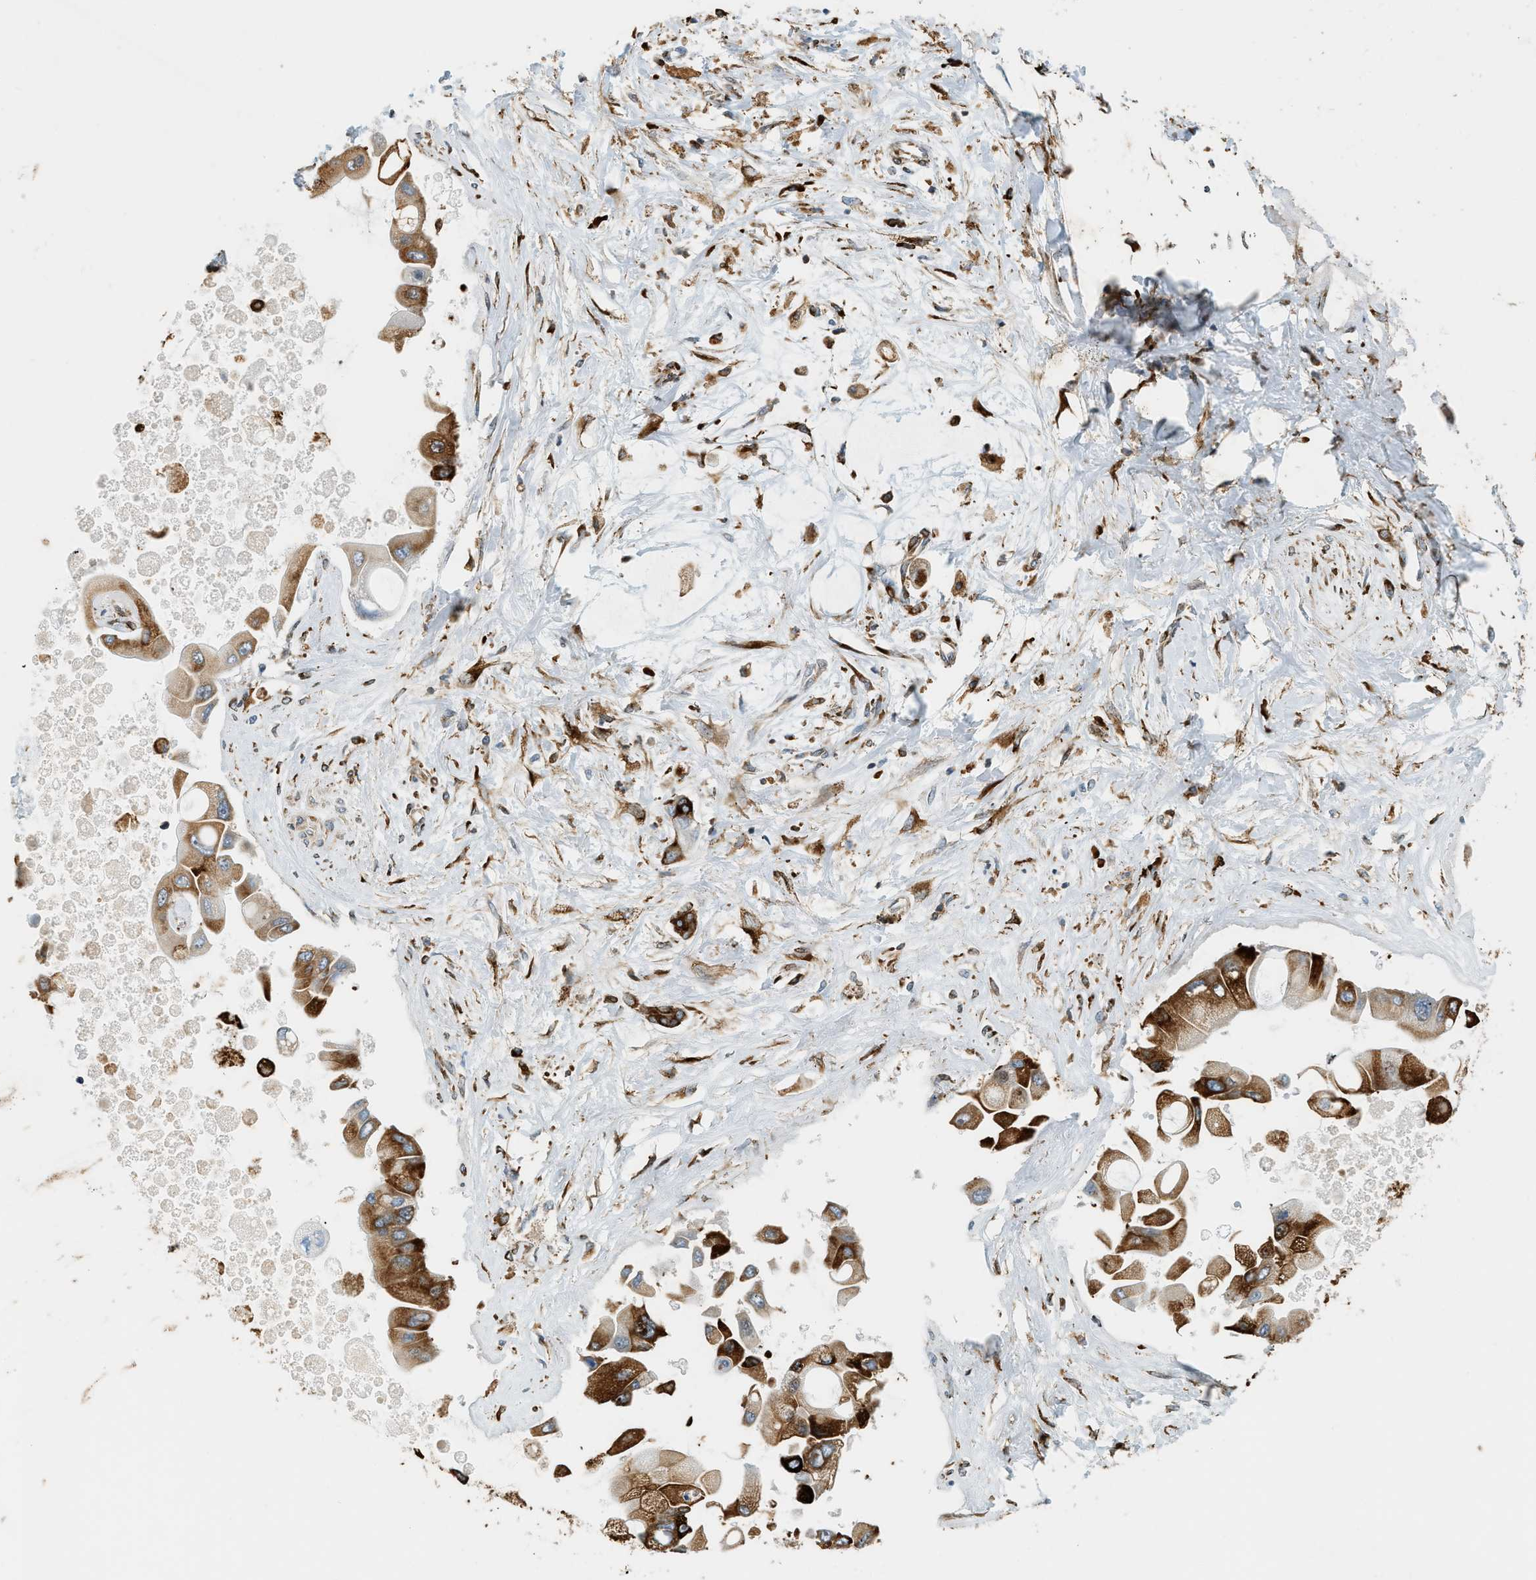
{"staining": {"intensity": "strong", "quantity": ">75%", "location": "cytoplasmic/membranous"}, "tissue": "liver cancer", "cell_type": "Tumor cells", "image_type": "cancer", "snomed": [{"axis": "morphology", "description": "Cholangiocarcinoma"}, {"axis": "topography", "description": "Liver"}], "caption": "Liver cancer stained for a protein (brown) exhibits strong cytoplasmic/membranous positive positivity in approximately >75% of tumor cells.", "gene": "SEMA4D", "patient": {"sex": "male", "age": 50}}